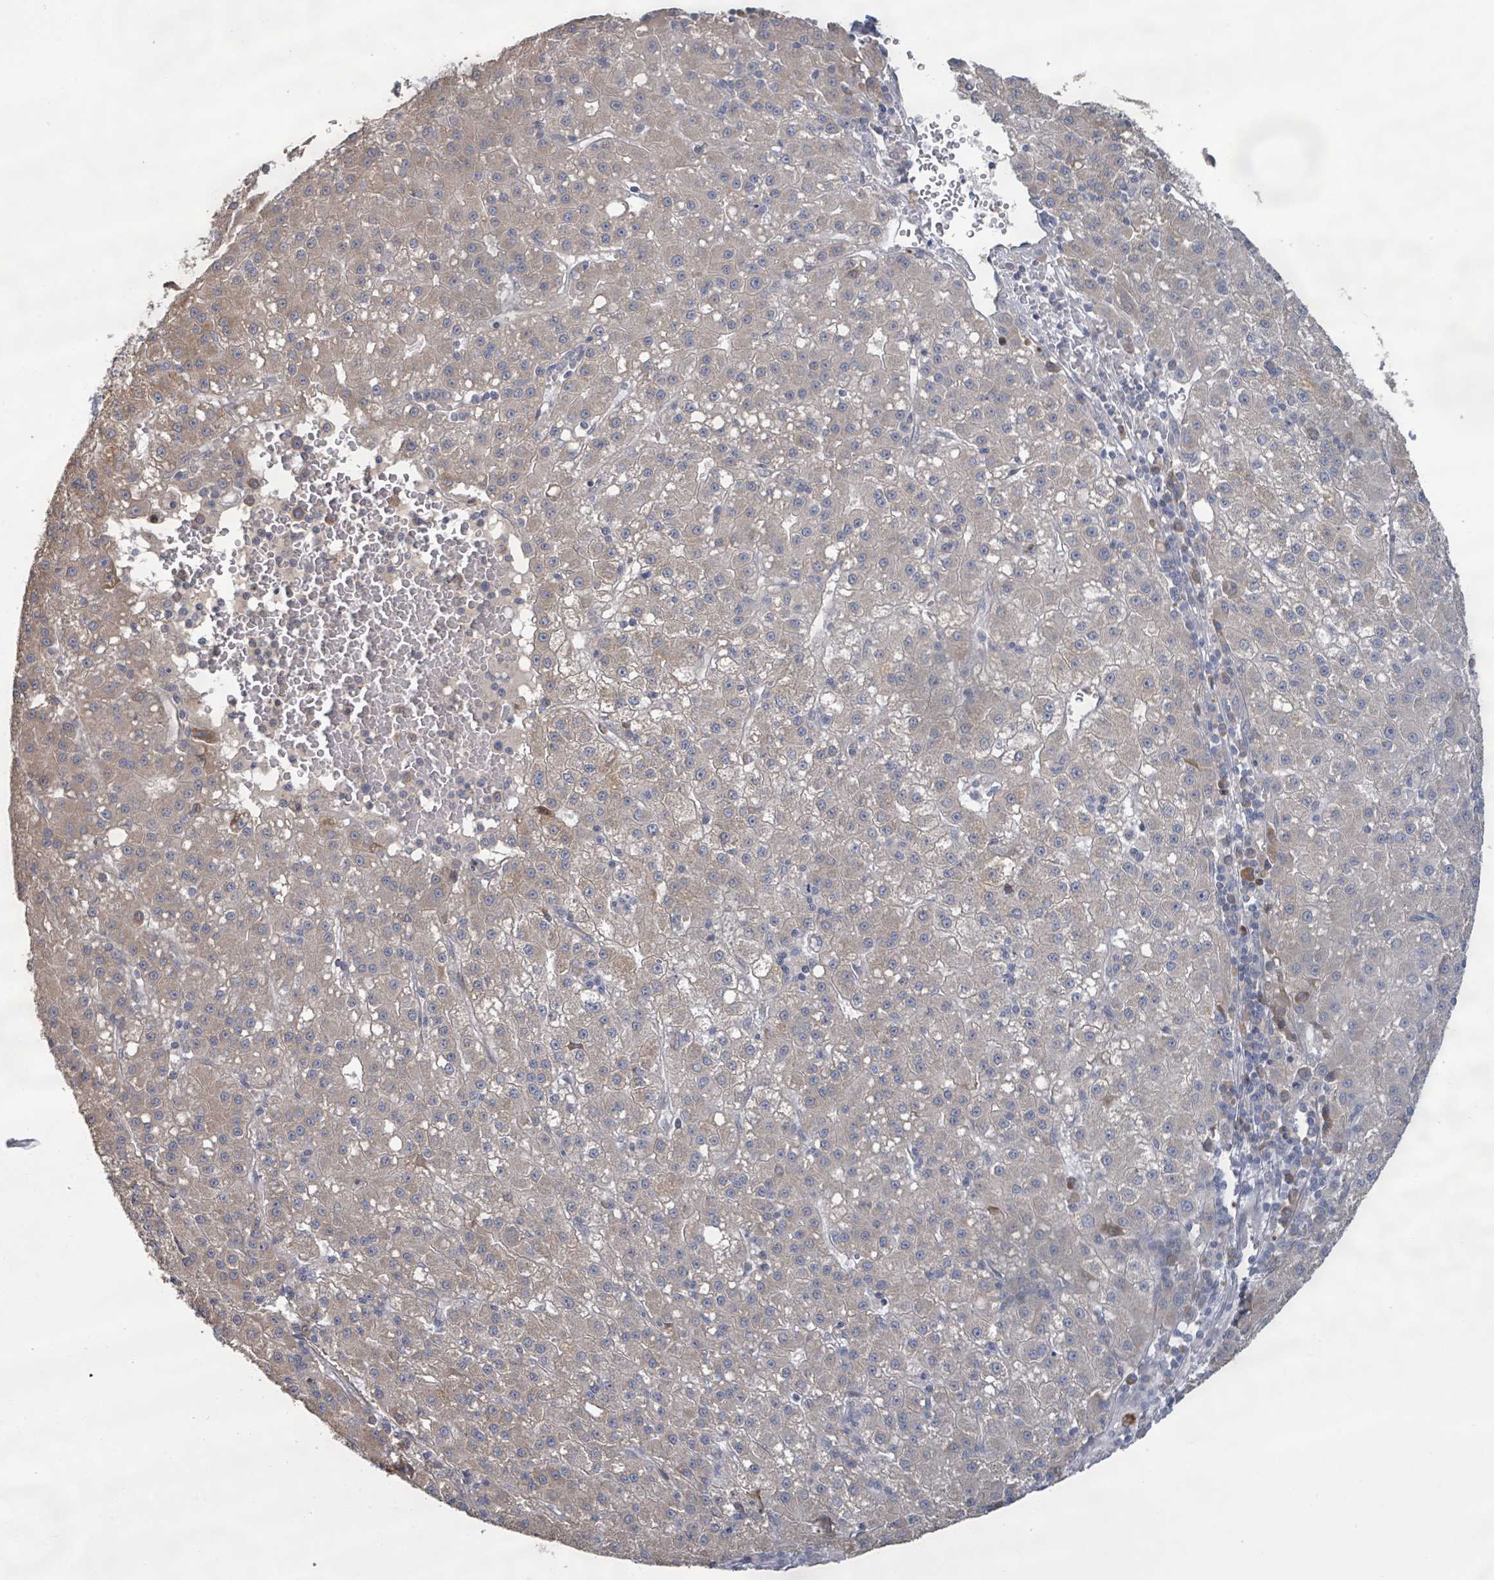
{"staining": {"intensity": "weak", "quantity": "25%-75%", "location": "cytoplasmic/membranous"}, "tissue": "liver cancer", "cell_type": "Tumor cells", "image_type": "cancer", "snomed": [{"axis": "morphology", "description": "Carcinoma, Hepatocellular, NOS"}, {"axis": "topography", "description": "Liver"}], "caption": "Brown immunohistochemical staining in liver cancer (hepatocellular carcinoma) shows weak cytoplasmic/membranous positivity in about 25%-75% of tumor cells.", "gene": "KCNS2", "patient": {"sex": "male", "age": 76}}